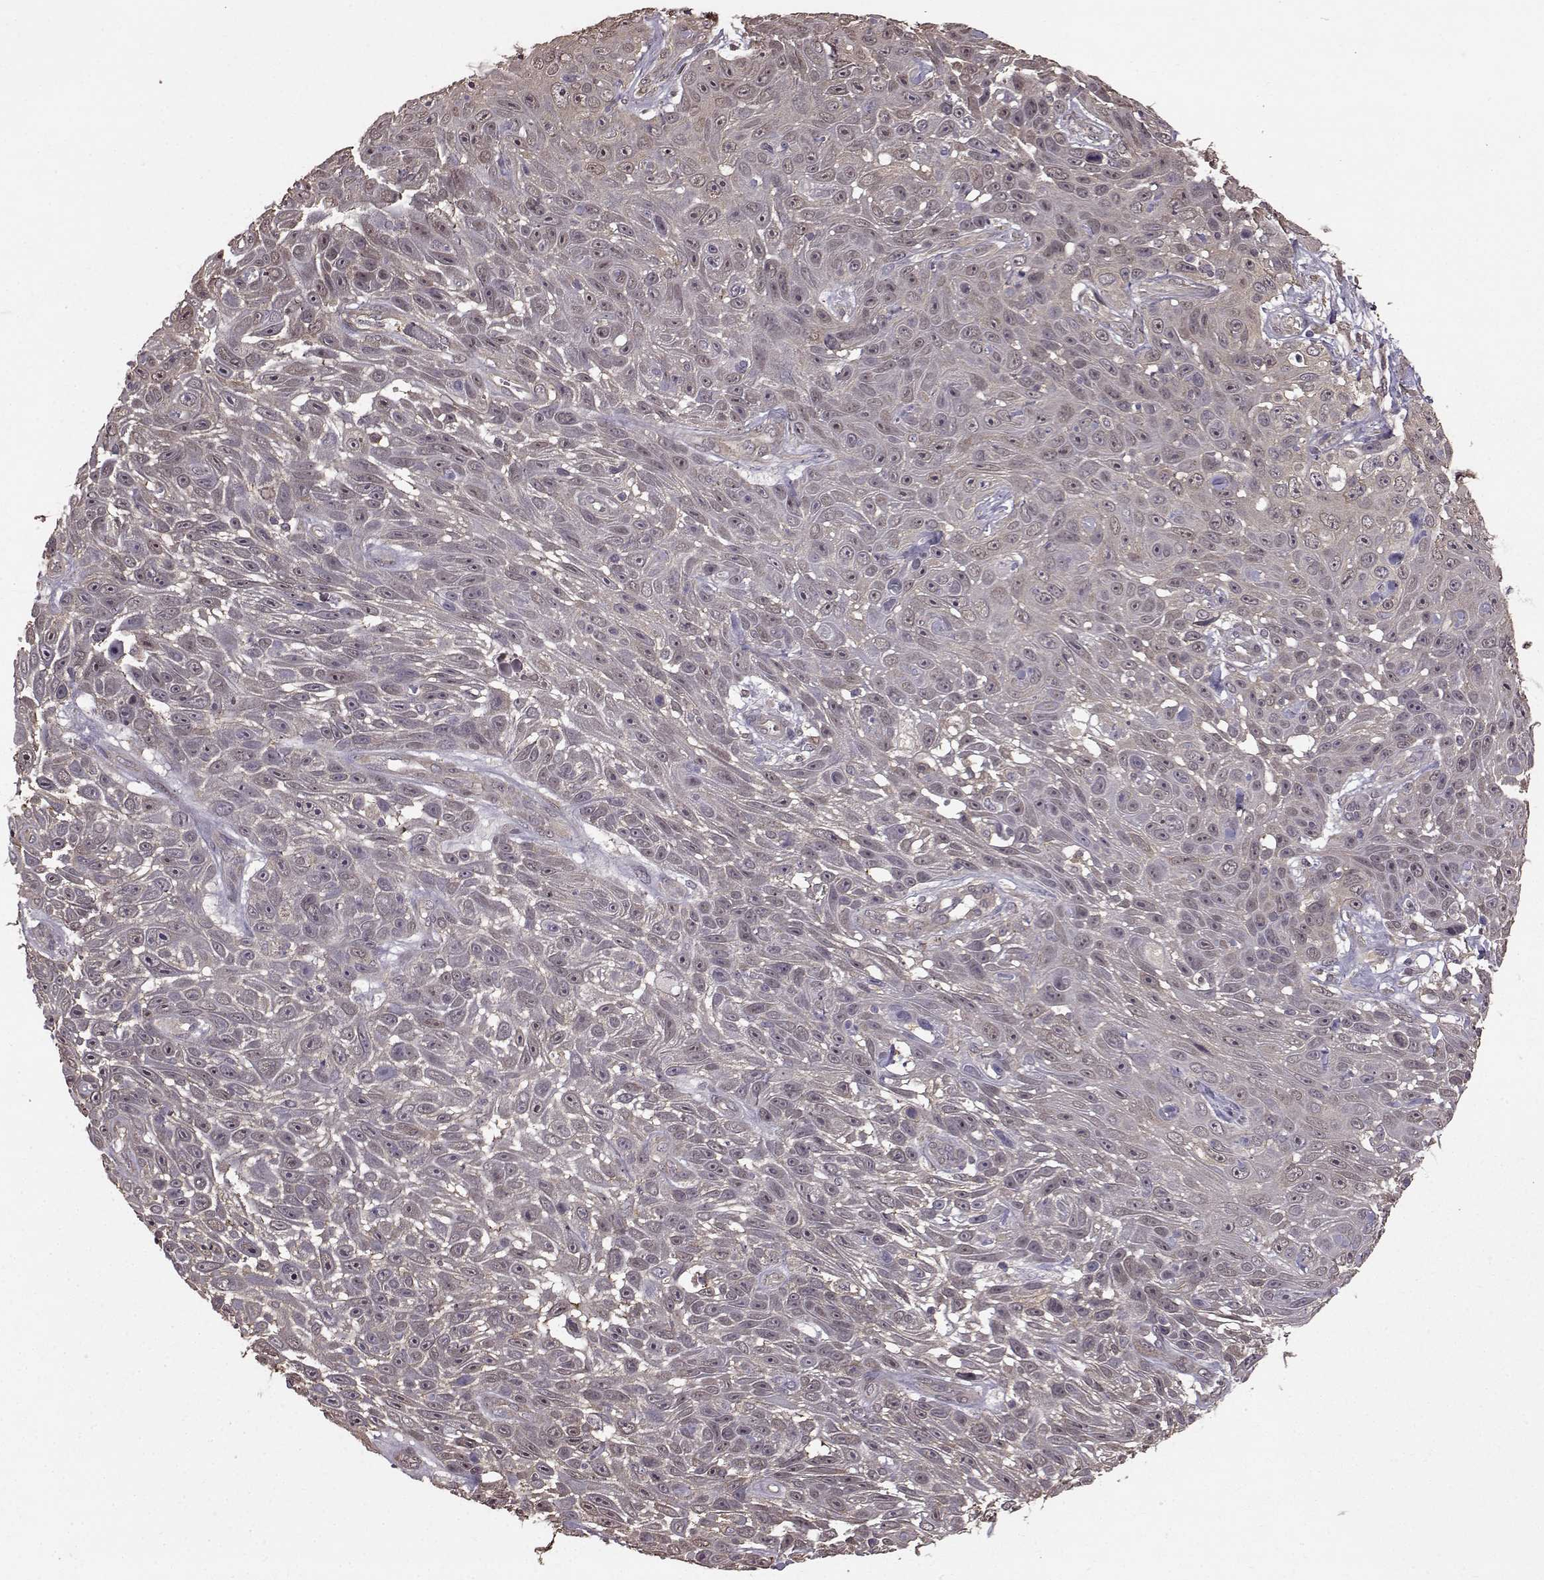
{"staining": {"intensity": "weak", "quantity": "<25%", "location": "cytoplasmic/membranous"}, "tissue": "skin cancer", "cell_type": "Tumor cells", "image_type": "cancer", "snomed": [{"axis": "morphology", "description": "Squamous cell carcinoma, NOS"}, {"axis": "topography", "description": "Skin"}], "caption": "DAB immunohistochemical staining of human skin cancer displays no significant expression in tumor cells. (Immunohistochemistry, brightfield microscopy, high magnification).", "gene": "NME1-NME2", "patient": {"sex": "male", "age": 82}}